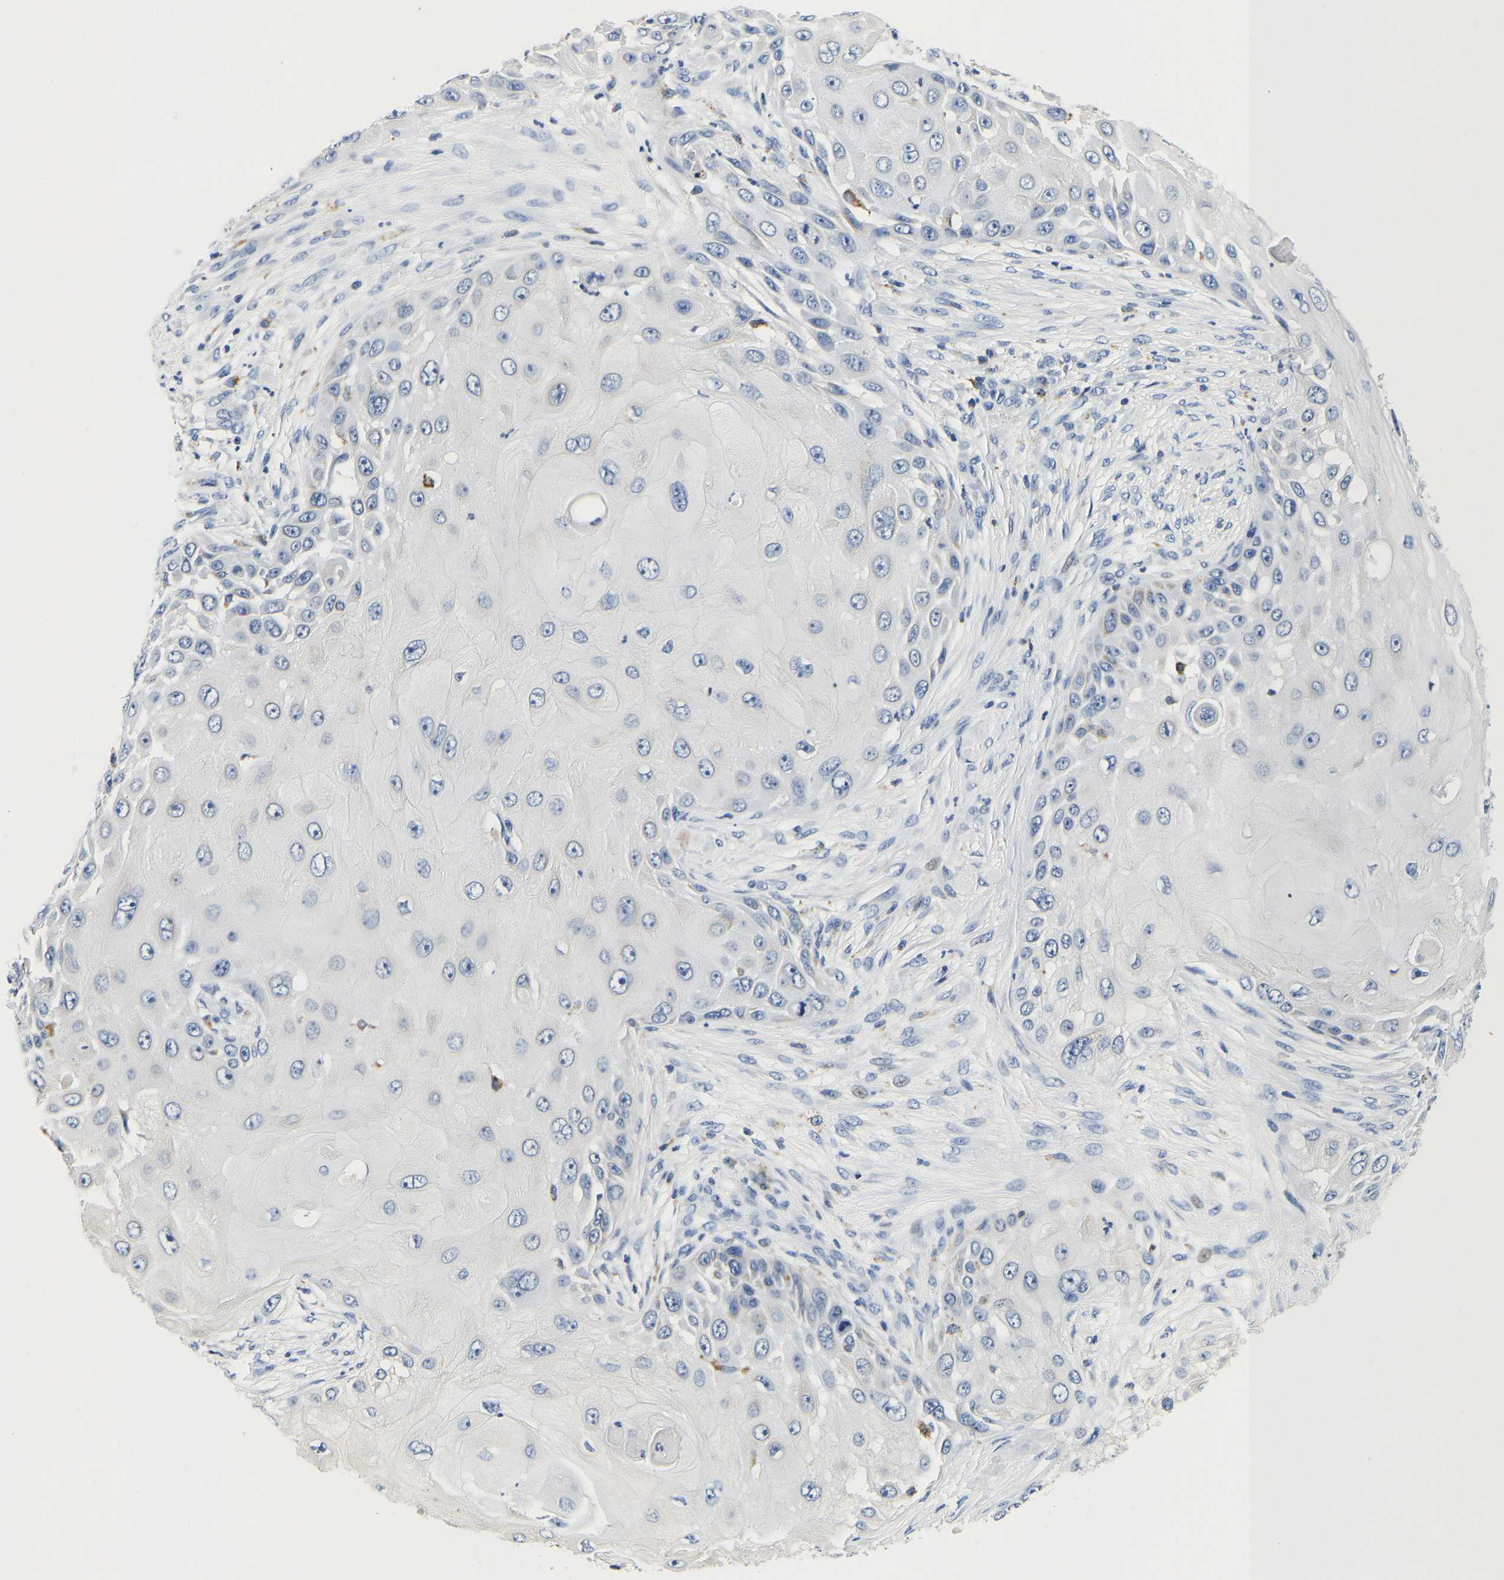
{"staining": {"intensity": "negative", "quantity": "none", "location": "none"}, "tissue": "skin cancer", "cell_type": "Tumor cells", "image_type": "cancer", "snomed": [{"axis": "morphology", "description": "Squamous cell carcinoma, NOS"}, {"axis": "topography", "description": "Skin"}], "caption": "The micrograph exhibits no staining of tumor cells in skin cancer.", "gene": "PCK2", "patient": {"sex": "female", "age": 44}}